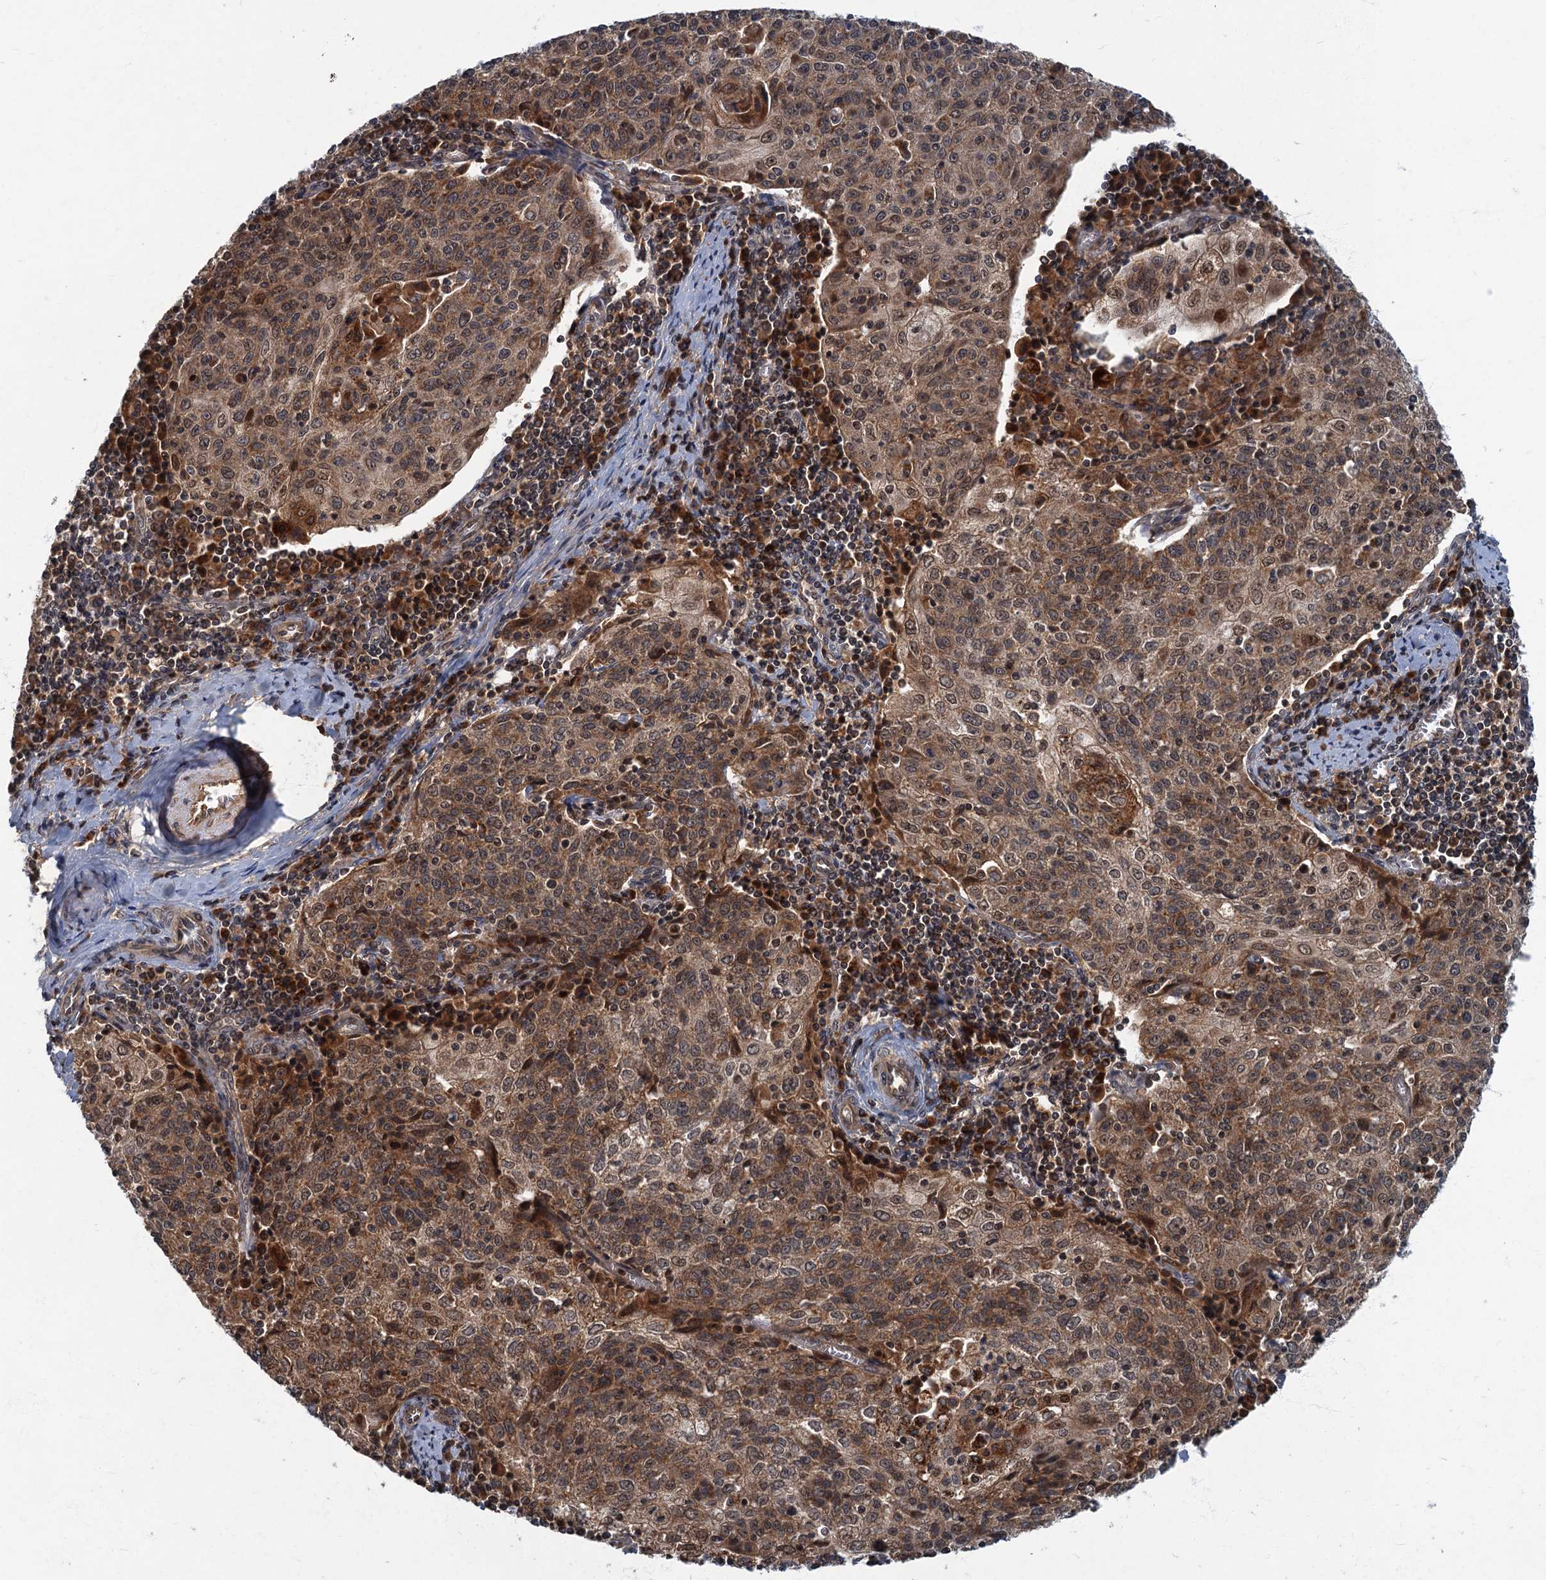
{"staining": {"intensity": "moderate", "quantity": ">75%", "location": "cytoplasmic/membranous"}, "tissue": "cervical cancer", "cell_type": "Tumor cells", "image_type": "cancer", "snomed": [{"axis": "morphology", "description": "Squamous cell carcinoma, NOS"}, {"axis": "topography", "description": "Cervix"}], "caption": "Cervical cancer stained for a protein (brown) displays moderate cytoplasmic/membranous positive positivity in about >75% of tumor cells.", "gene": "SLC11A2", "patient": {"sex": "female", "age": 48}}